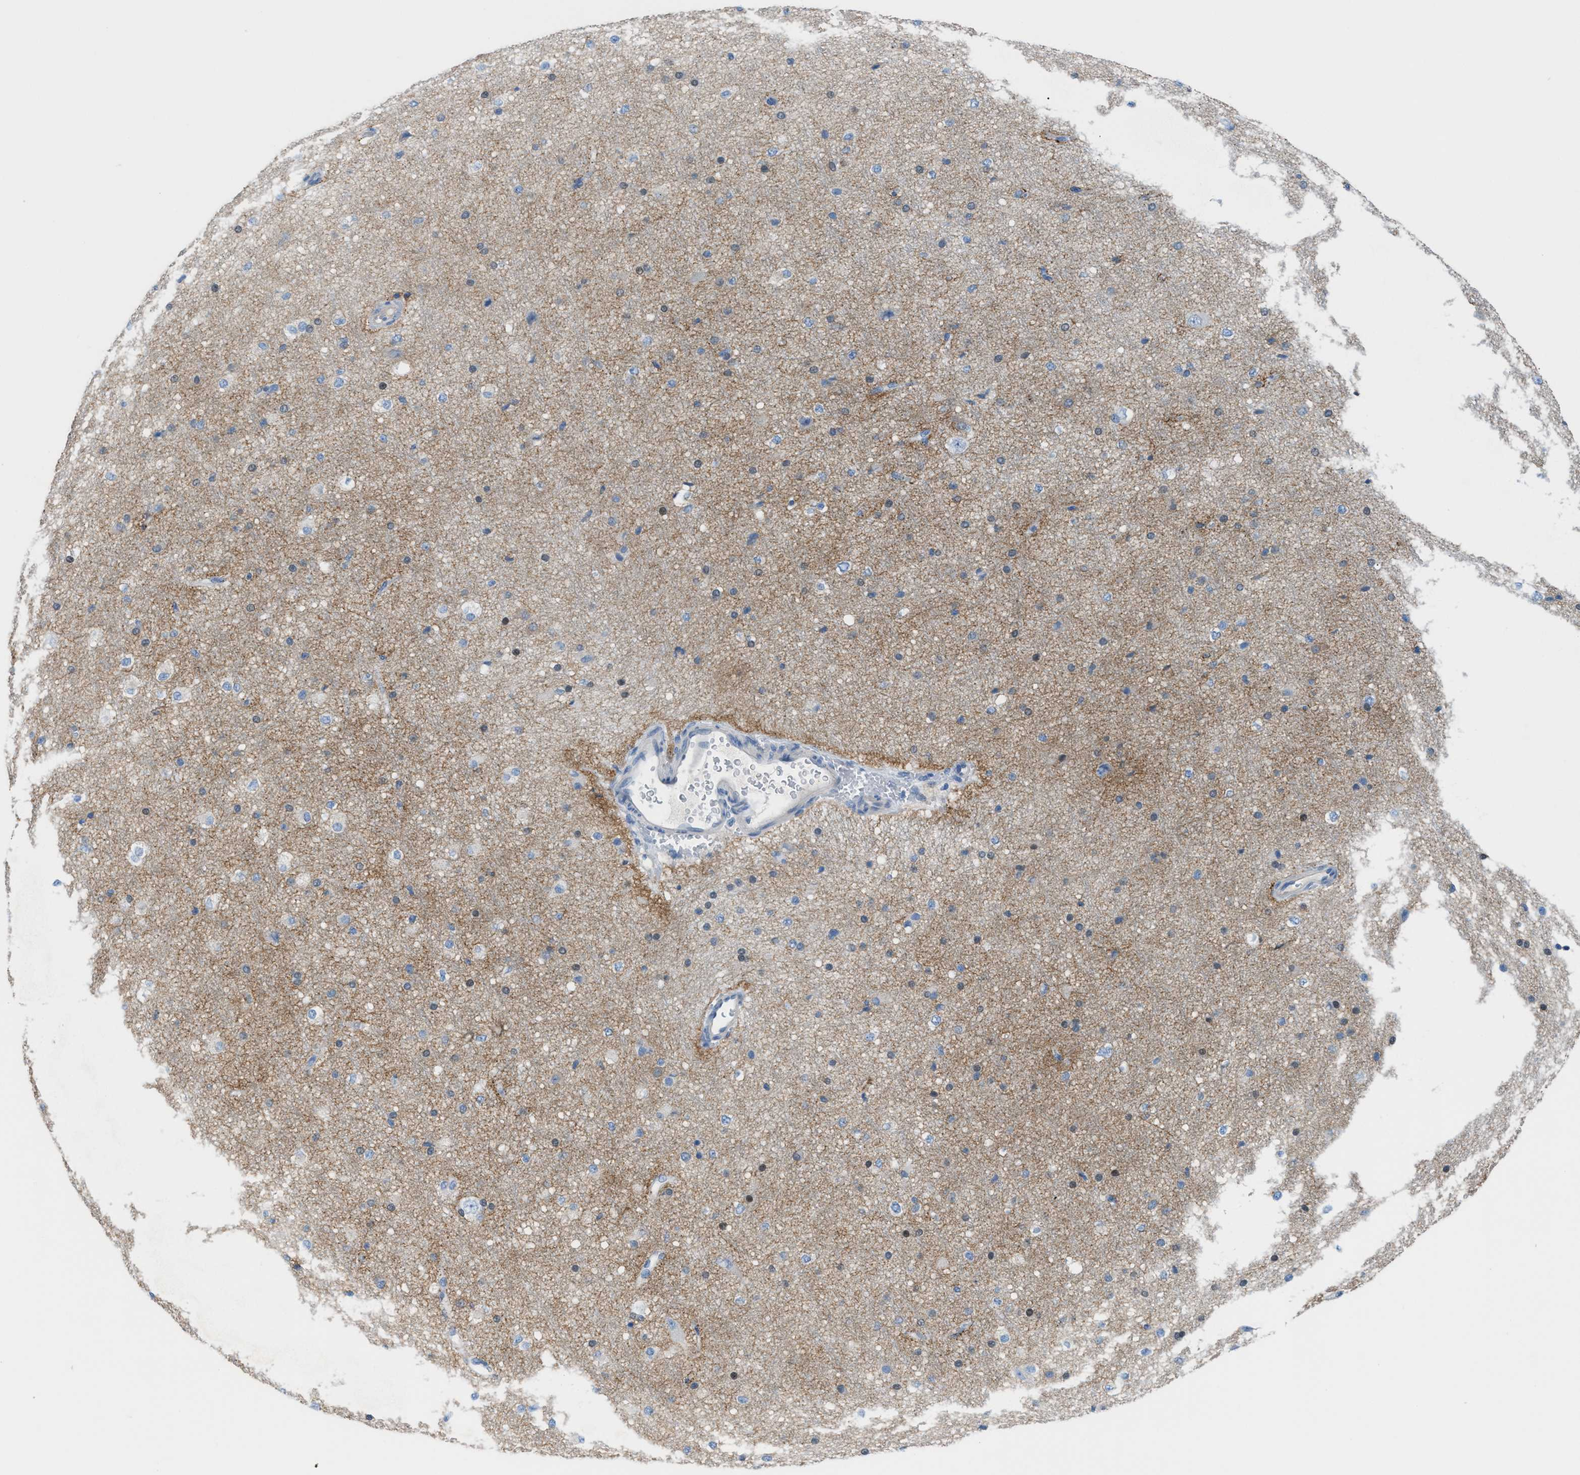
{"staining": {"intensity": "negative", "quantity": "none", "location": "none"}, "tissue": "cerebral cortex", "cell_type": "Endothelial cells", "image_type": "normal", "snomed": [{"axis": "morphology", "description": "Normal tissue, NOS"}, {"axis": "morphology", "description": "Developmental malformation"}, {"axis": "topography", "description": "Cerebral cortex"}], "caption": "DAB (3,3'-diaminobenzidine) immunohistochemical staining of unremarkable human cerebral cortex shows no significant positivity in endothelial cells.", "gene": "PPM1D", "patient": {"sex": "female", "age": 30}}